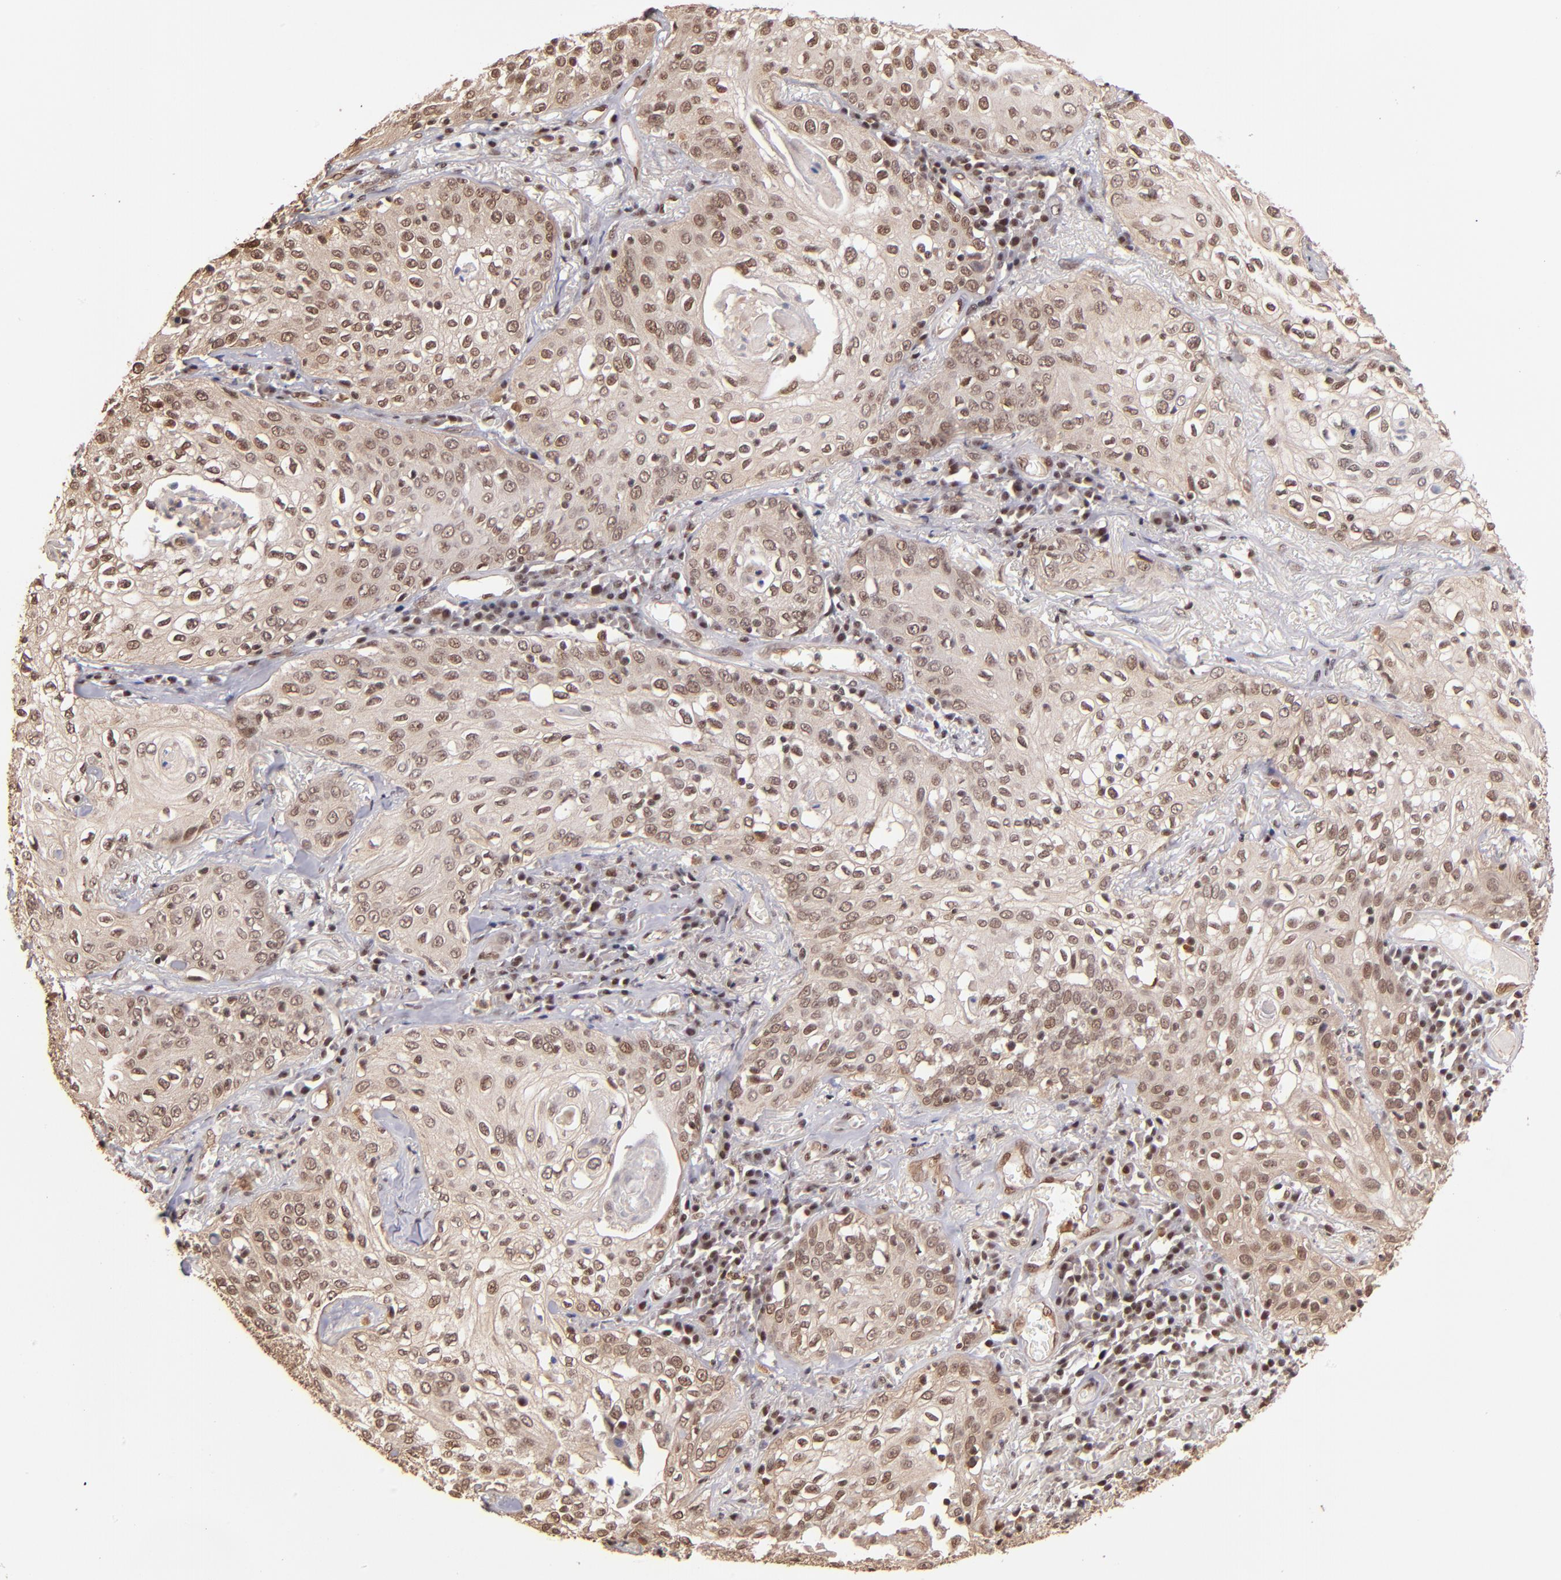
{"staining": {"intensity": "moderate", "quantity": ">75%", "location": "nuclear"}, "tissue": "skin cancer", "cell_type": "Tumor cells", "image_type": "cancer", "snomed": [{"axis": "morphology", "description": "Squamous cell carcinoma, NOS"}, {"axis": "topography", "description": "Skin"}], "caption": "Tumor cells show moderate nuclear expression in about >75% of cells in skin cancer.", "gene": "TERF2", "patient": {"sex": "male", "age": 65}}